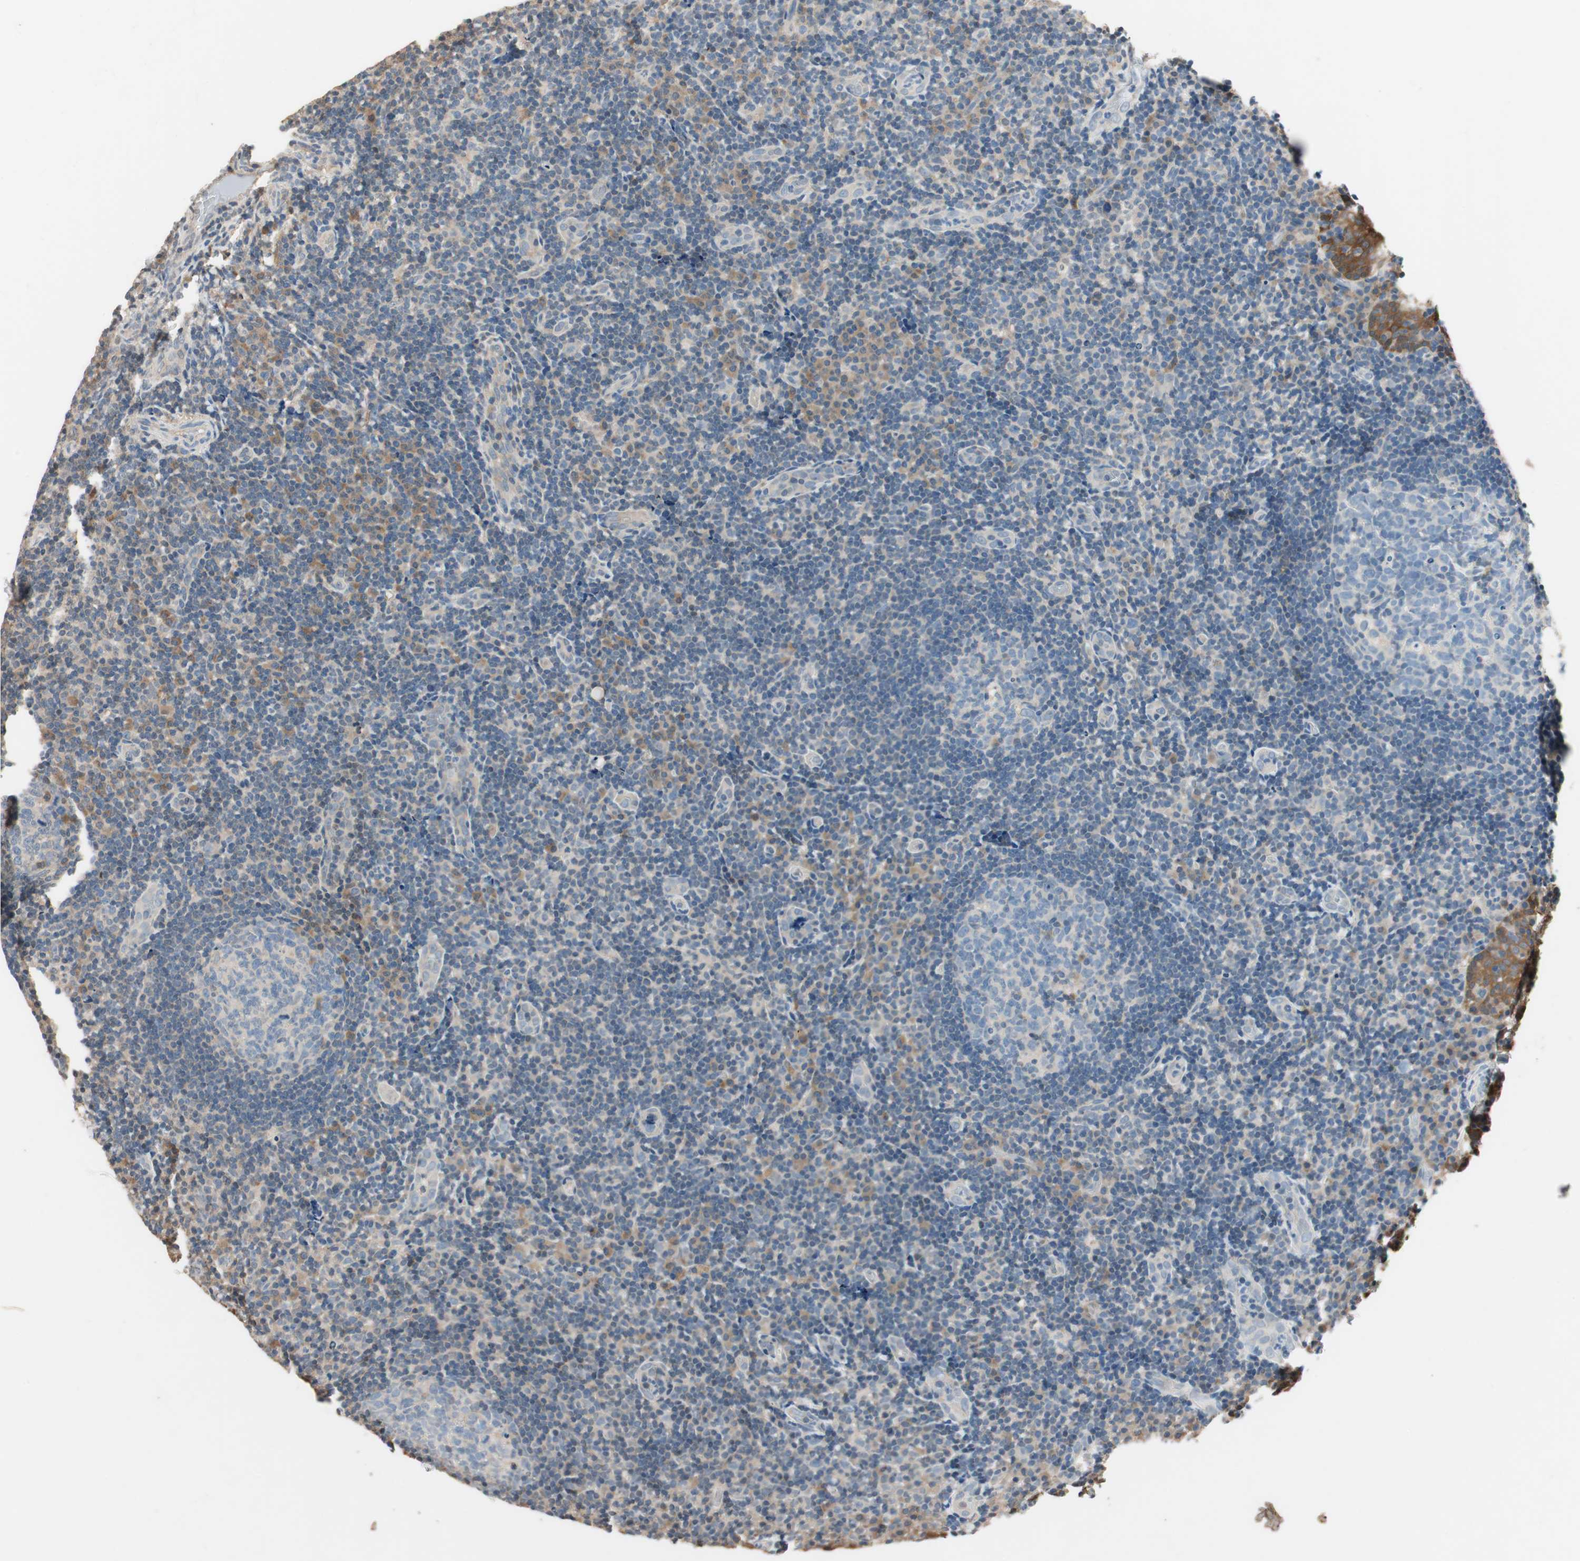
{"staining": {"intensity": "weak", "quantity": "<25%", "location": "cytoplasmic/membranous"}, "tissue": "tonsil", "cell_type": "Germinal center cells", "image_type": "normal", "snomed": [{"axis": "morphology", "description": "Normal tissue, NOS"}, {"axis": "topography", "description": "Tonsil"}], "caption": "The IHC photomicrograph has no significant staining in germinal center cells of tonsil. (Stains: DAB IHC with hematoxylin counter stain, Microscopy: brightfield microscopy at high magnification).", "gene": "SERPINB5", "patient": {"sex": "female", "age": 40}}